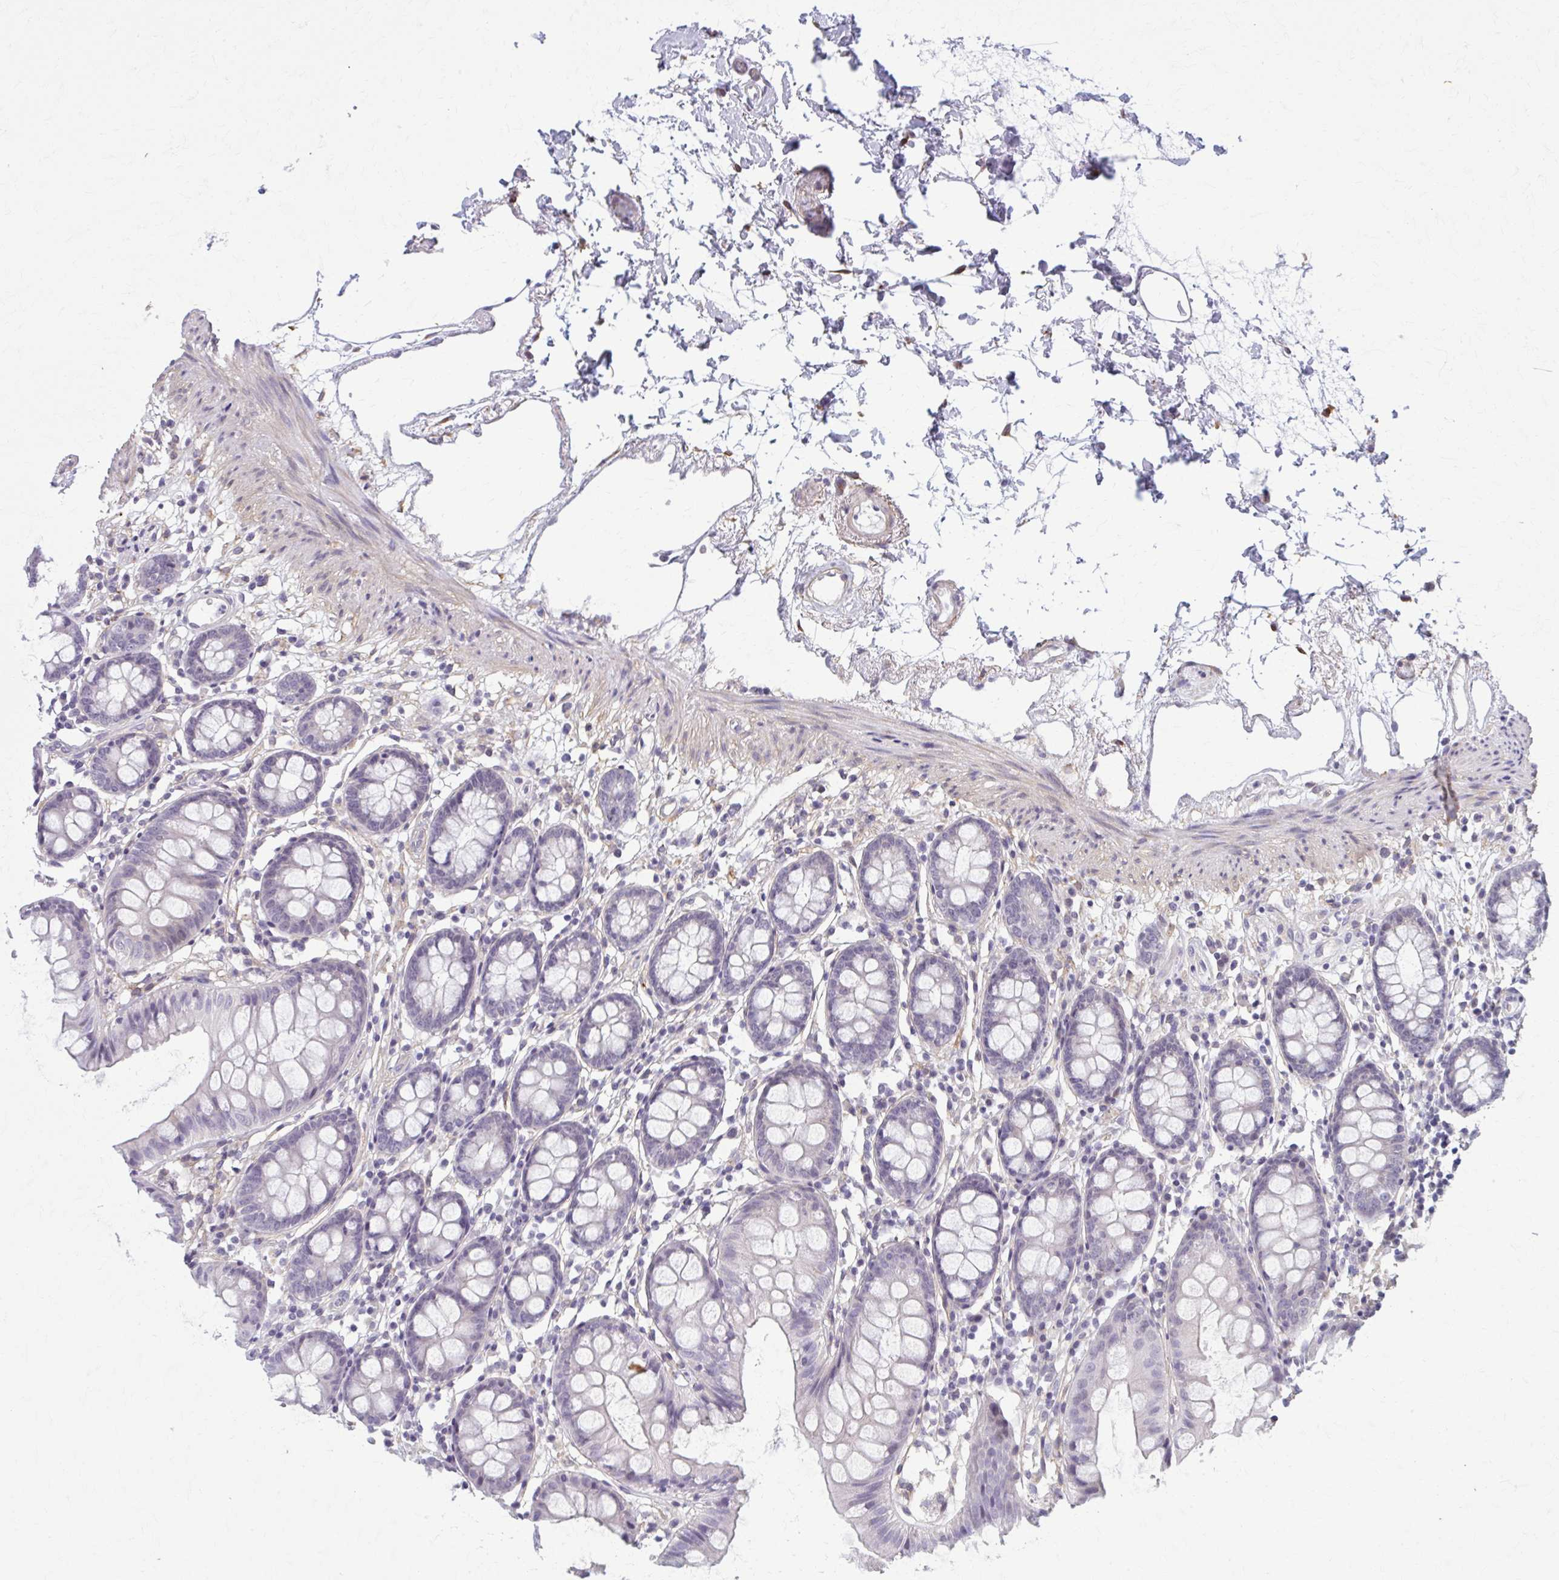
{"staining": {"intensity": "negative", "quantity": "none", "location": "none"}, "tissue": "colon", "cell_type": "Endothelial cells", "image_type": "normal", "snomed": [{"axis": "morphology", "description": "Normal tissue, NOS"}, {"axis": "topography", "description": "Colon"}], "caption": "A high-resolution micrograph shows IHC staining of benign colon, which displays no significant staining in endothelial cells. The staining is performed using DAB (3,3'-diaminobenzidine) brown chromogen with nuclei counter-stained in using hematoxylin.", "gene": "NUMBL", "patient": {"sex": "female", "age": 84}}